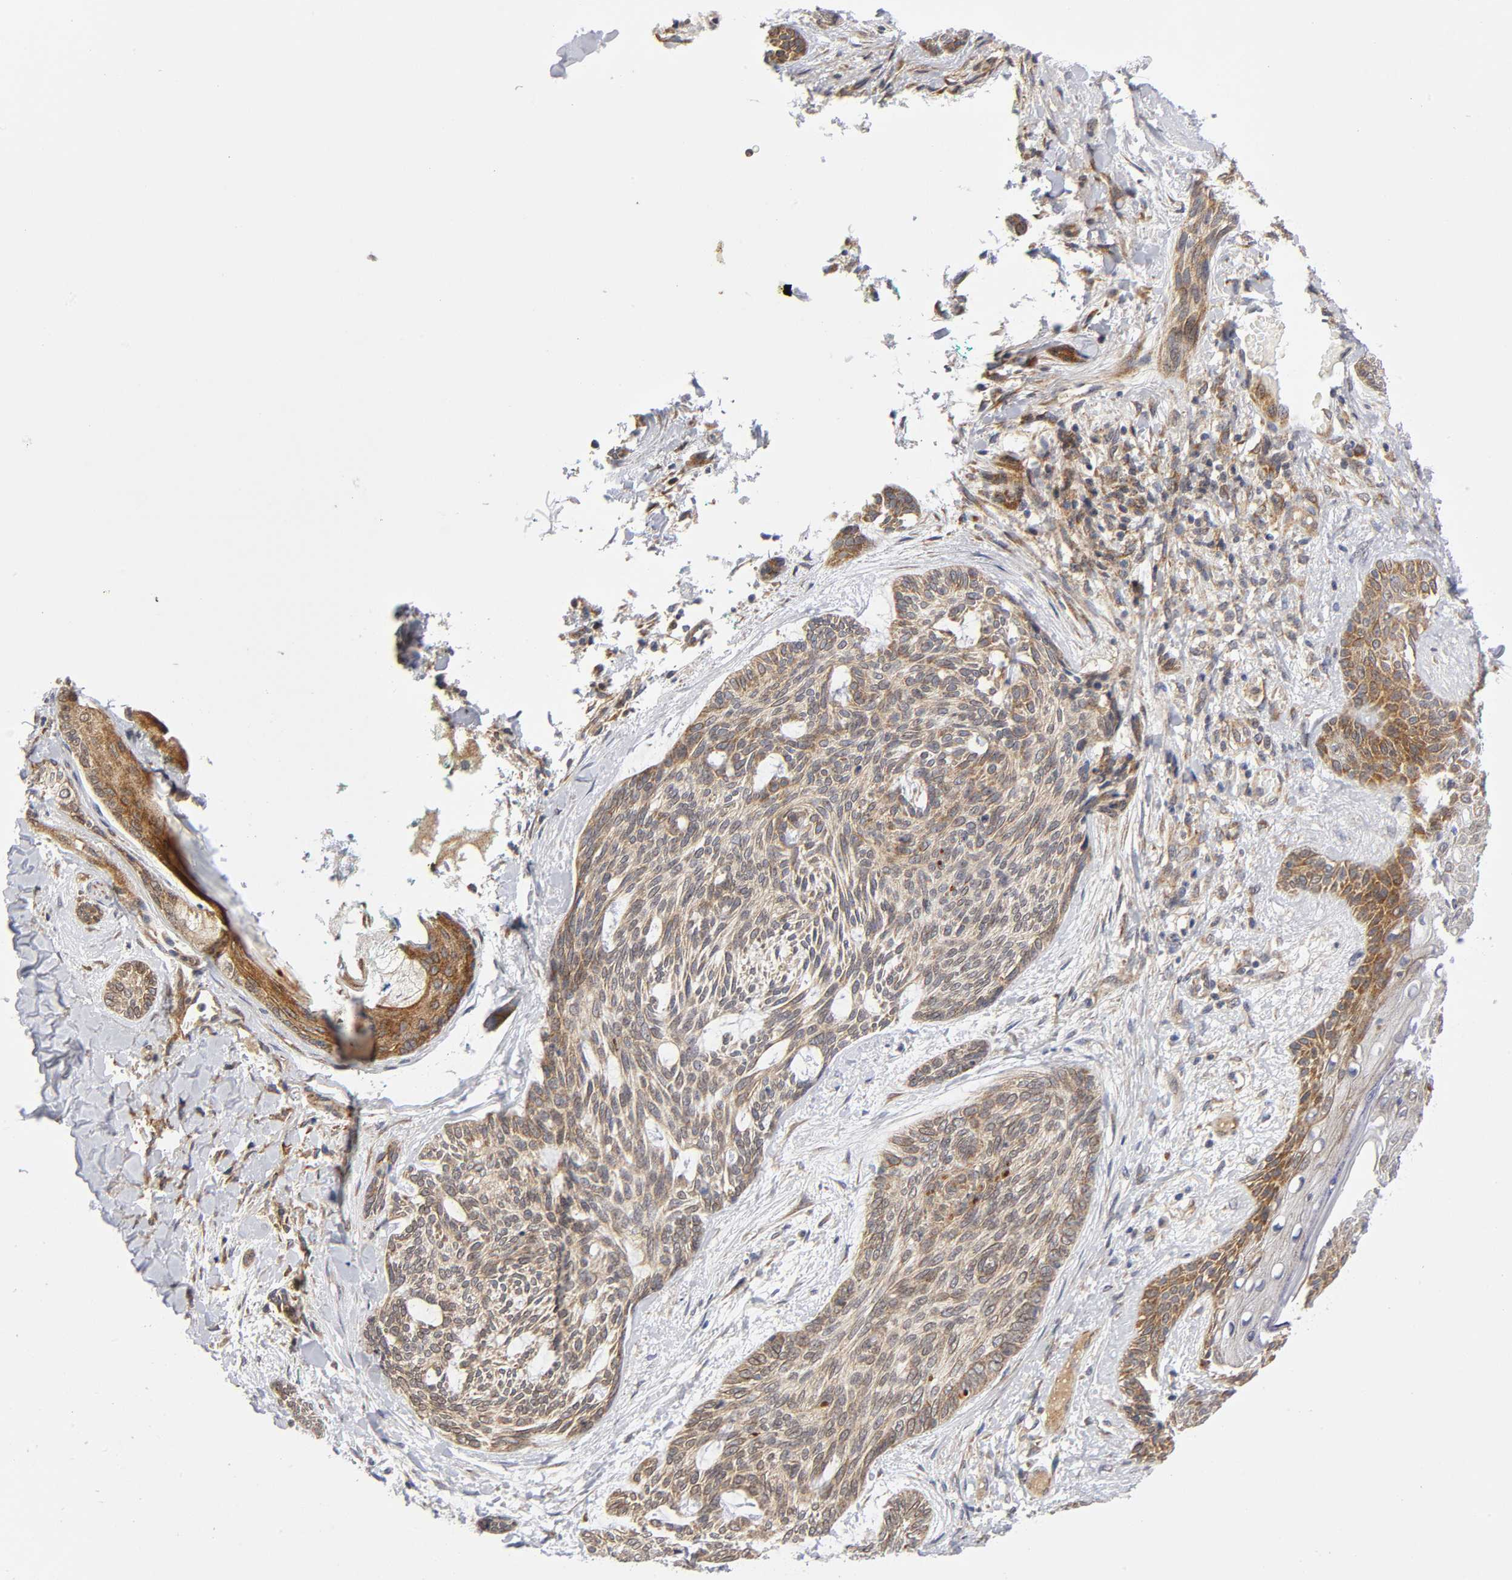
{"staining": {"intensity": "moderate", "quantity": ">75%", "location": "cytoplasmic/membranous"}, "tissue": "skin cancer", "cell_type": "Tumor cells", "image_type": "cancer", "snomed": [{"axis": "morphology", "description": "Normal tissue, NOS"}, {"axis": "morphology", "description": "Basal cell carcinoma"}, {"axis": "topography", "description": "Skin"}], "caption": "There is medium levels of moderate cytoplasmic/membranous expression in tumor cells of skin cancer (basal cell carcinoma), as demonstrated by immunohistochemical staining (brown color).", "gene": "EIF5", "patient": {"sex": "female", "age": 71}}